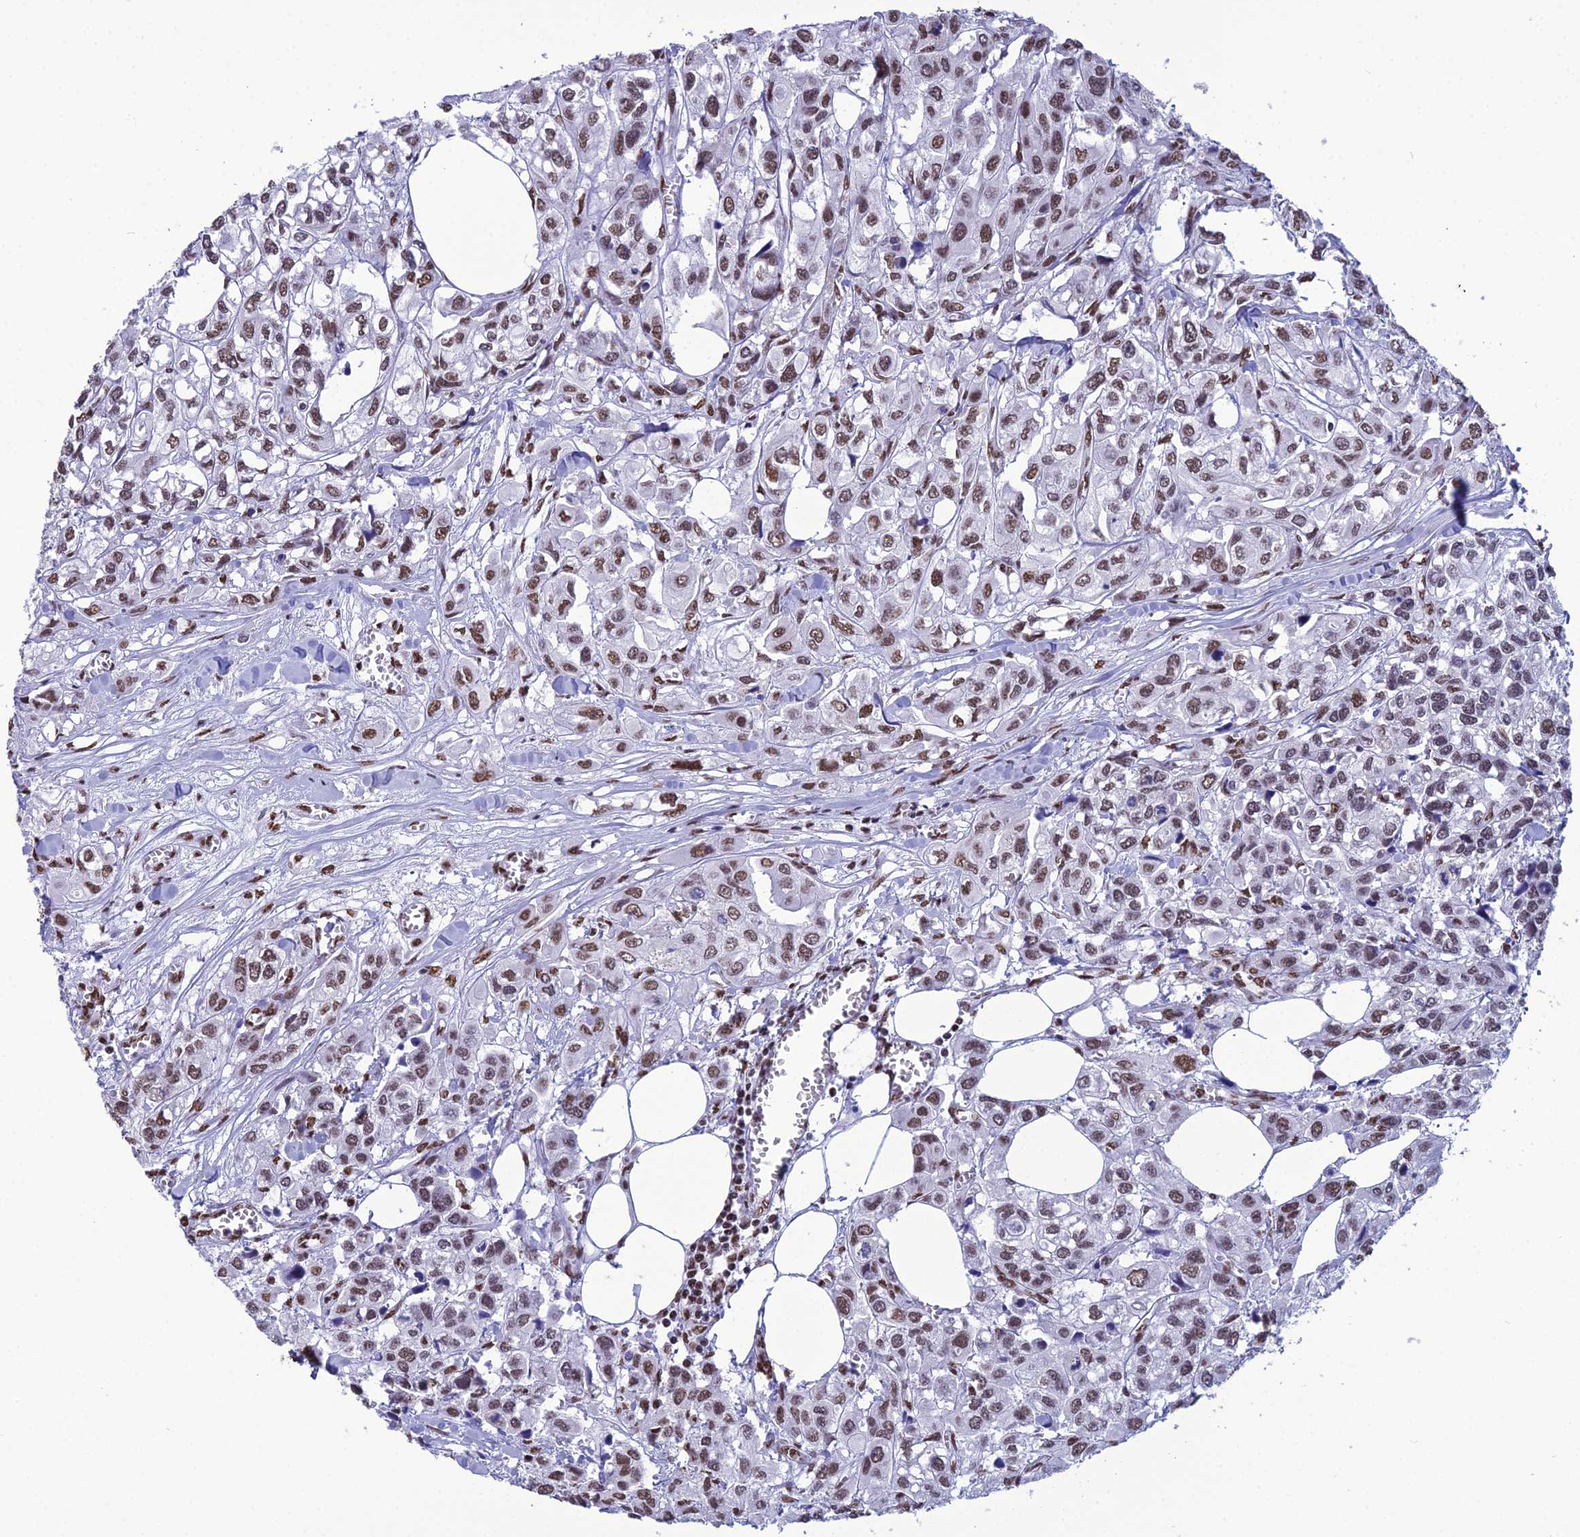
{"staining": {"intensity": "moderate", "quantity": "25%-75%", "location": "nuclear"}, "tissue": "urothelial cancer", "cell_type": "Tumor cells", "image_type": "cancer", "snomed": [{"axis": "morphology", "description": "Urothelial carcinoma, High grade"}, {"axis": "topography", "description": "Urinary bladder"}], "caption": "Immunohistochemical staining of urothelial carcinoma (high-grade) demonstrates moderate nuclear protein expression in about 25%-75% of tumor cells.", "gene": "PRAMEF12", "patient": {"sex": "male", "age": 67}}